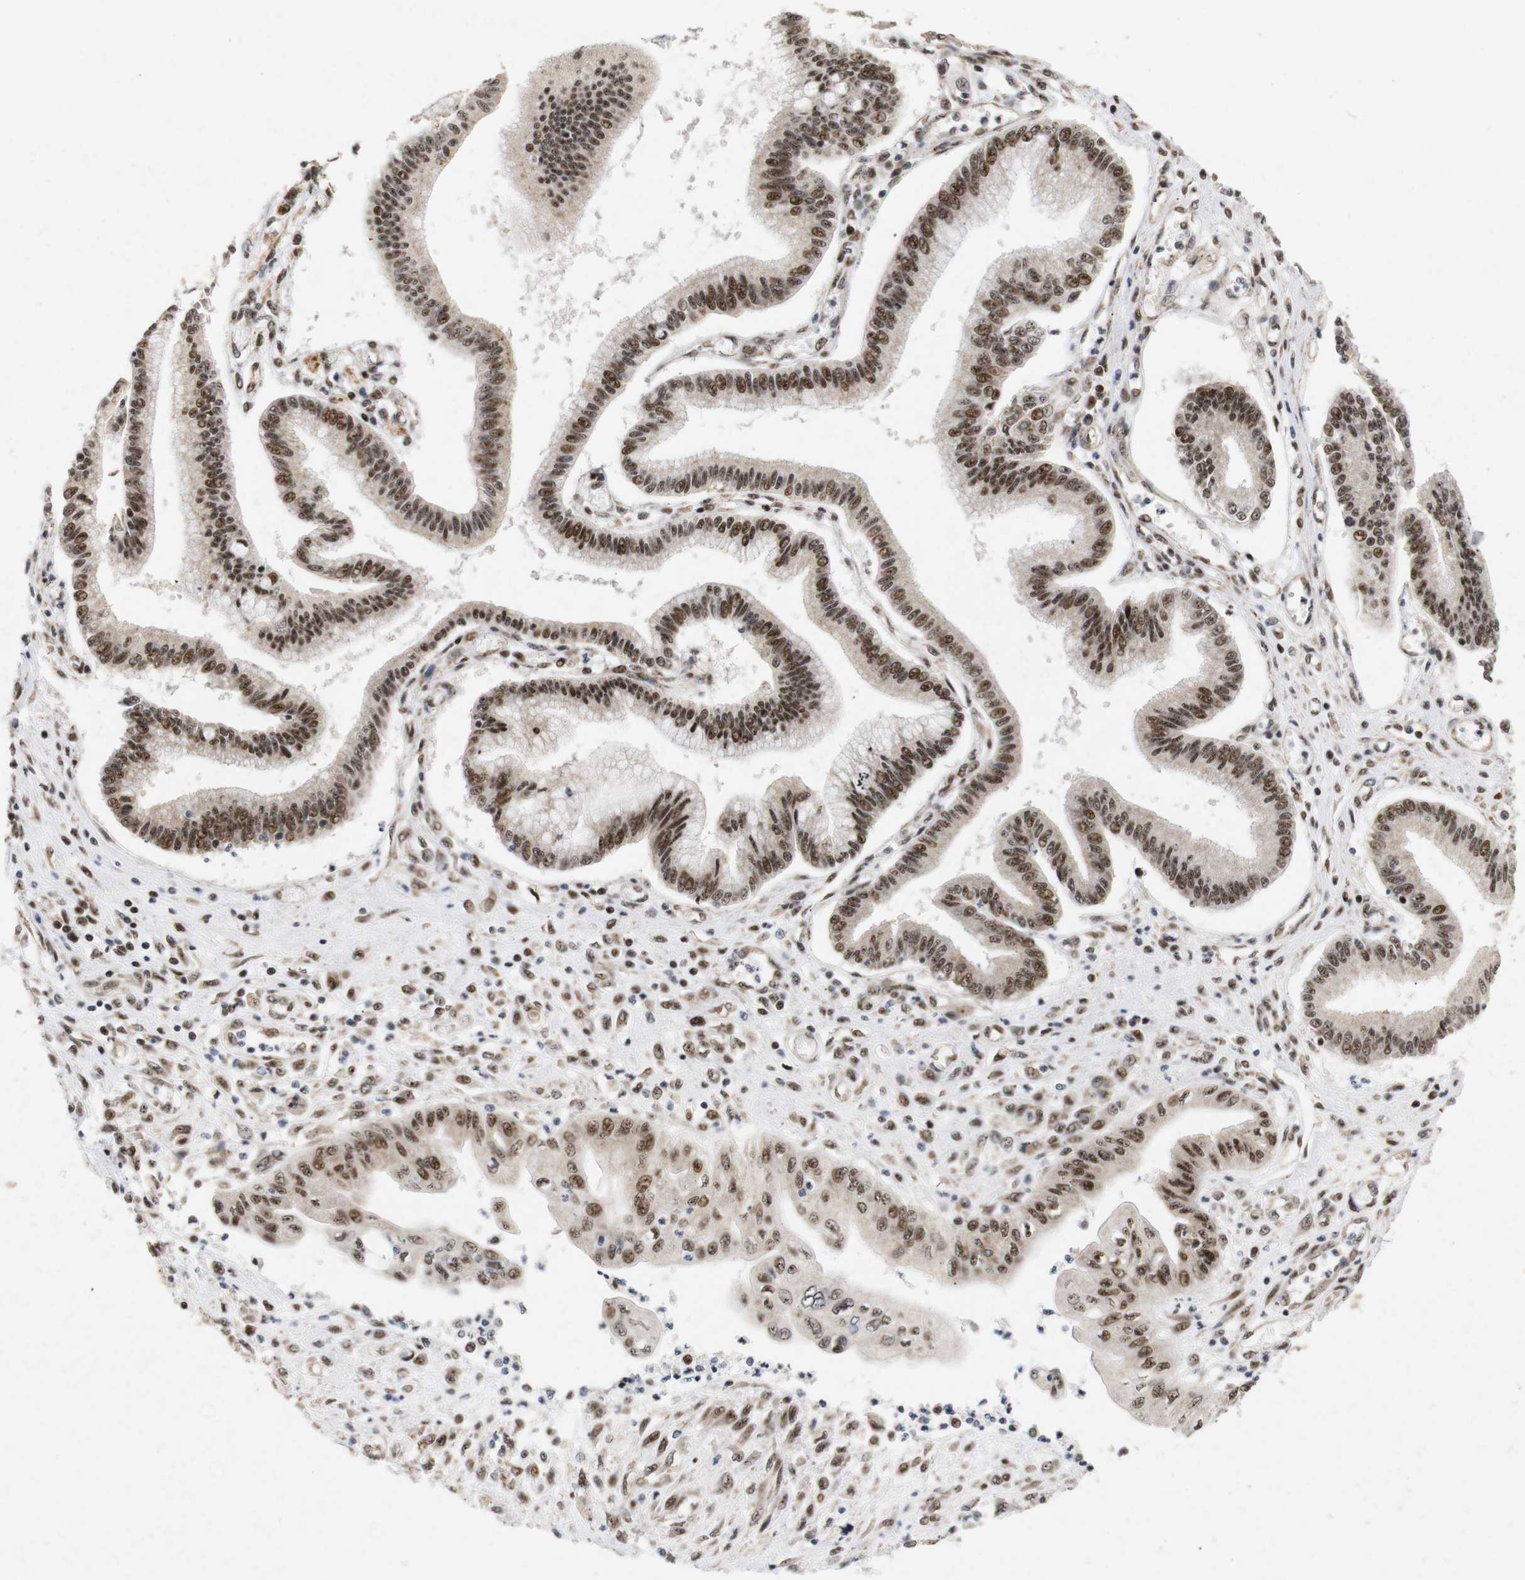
{"staining": {"intensity": "moderate", "quantity": ">75%", "location": "cytoplasmic/membranous,nuclear"}, "tissue": "pancreatic cancer", "cell_type": "Tumor cells", "image_type": "cancer", "snomed": [{"axis": "morphology", "description": "Adenocarcinoma, NOS"}, {"axis": "topography", "description": "Pancreas"}], "caption": "Pancreatic cancer tissue shows moderate cytoplasmic/membranous and nuclear expression in approximately >75% of tumor cells (brown staining indicates protein expression, while blue staining denotes nuclei).", "gene": "PYM1", "patient": {"sex": "male", "age": 56}}